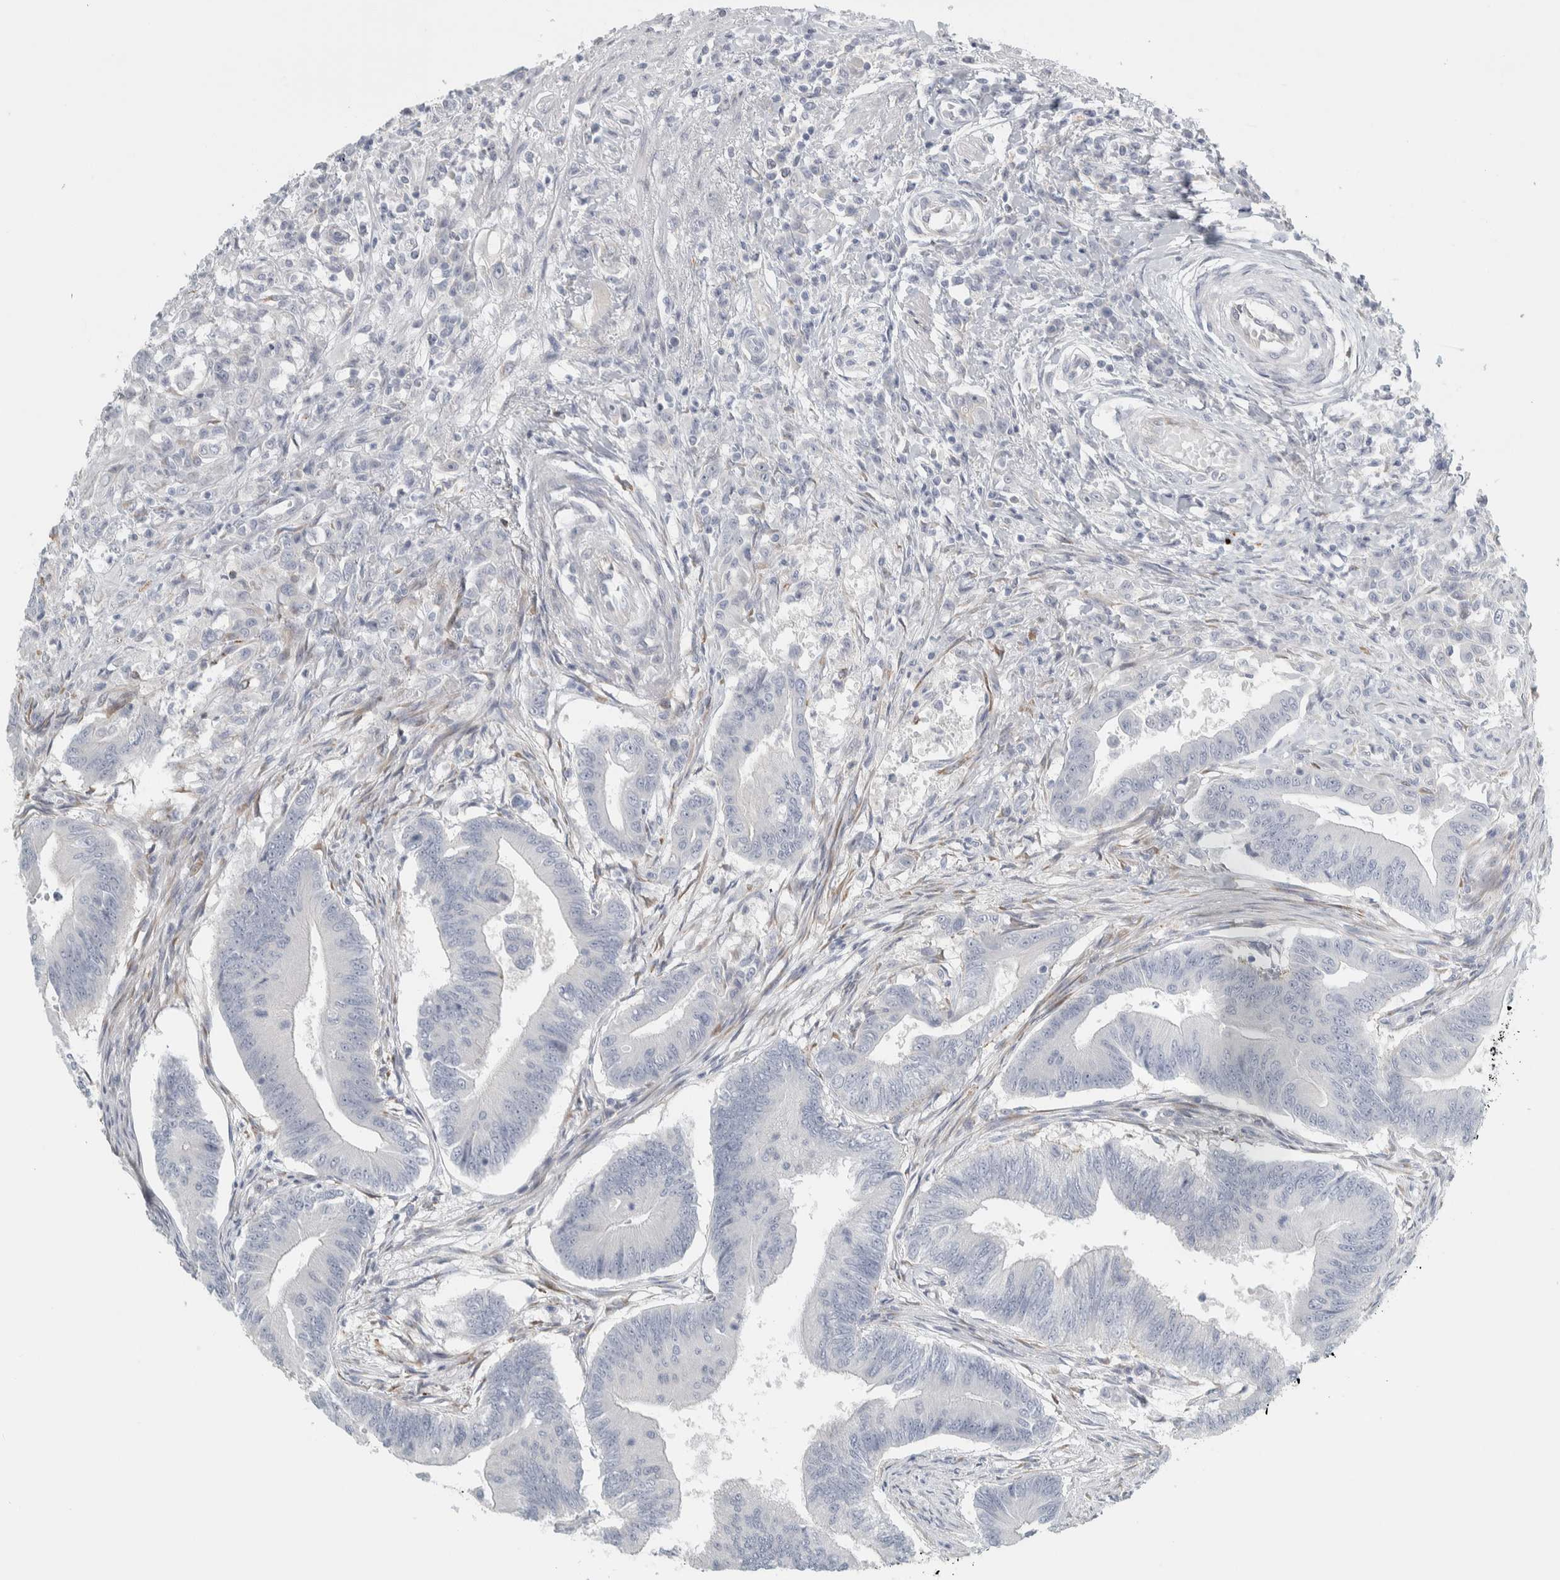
{"staining": {"intensity": "negative", "quantity": "none", "location": "none"}, "tissue": "colorectal cancer", "cell_type": "Tumor cells", "image_type": "cancer", "snomed": [{"axis": "morphology", "description": "Adenoma, NOS"}, {"axis": "morphology", "description": "Adenocarcinoma, NOS"}, {"axis": "topography", "description": "Colon"}], "caption": "Tumor cells are negative for protein expression in human adenocarcinoma (colorectal). Nuclei are stained in blue.", "gene": "HGS", "patient": {"sex": "male", "age": 79}}